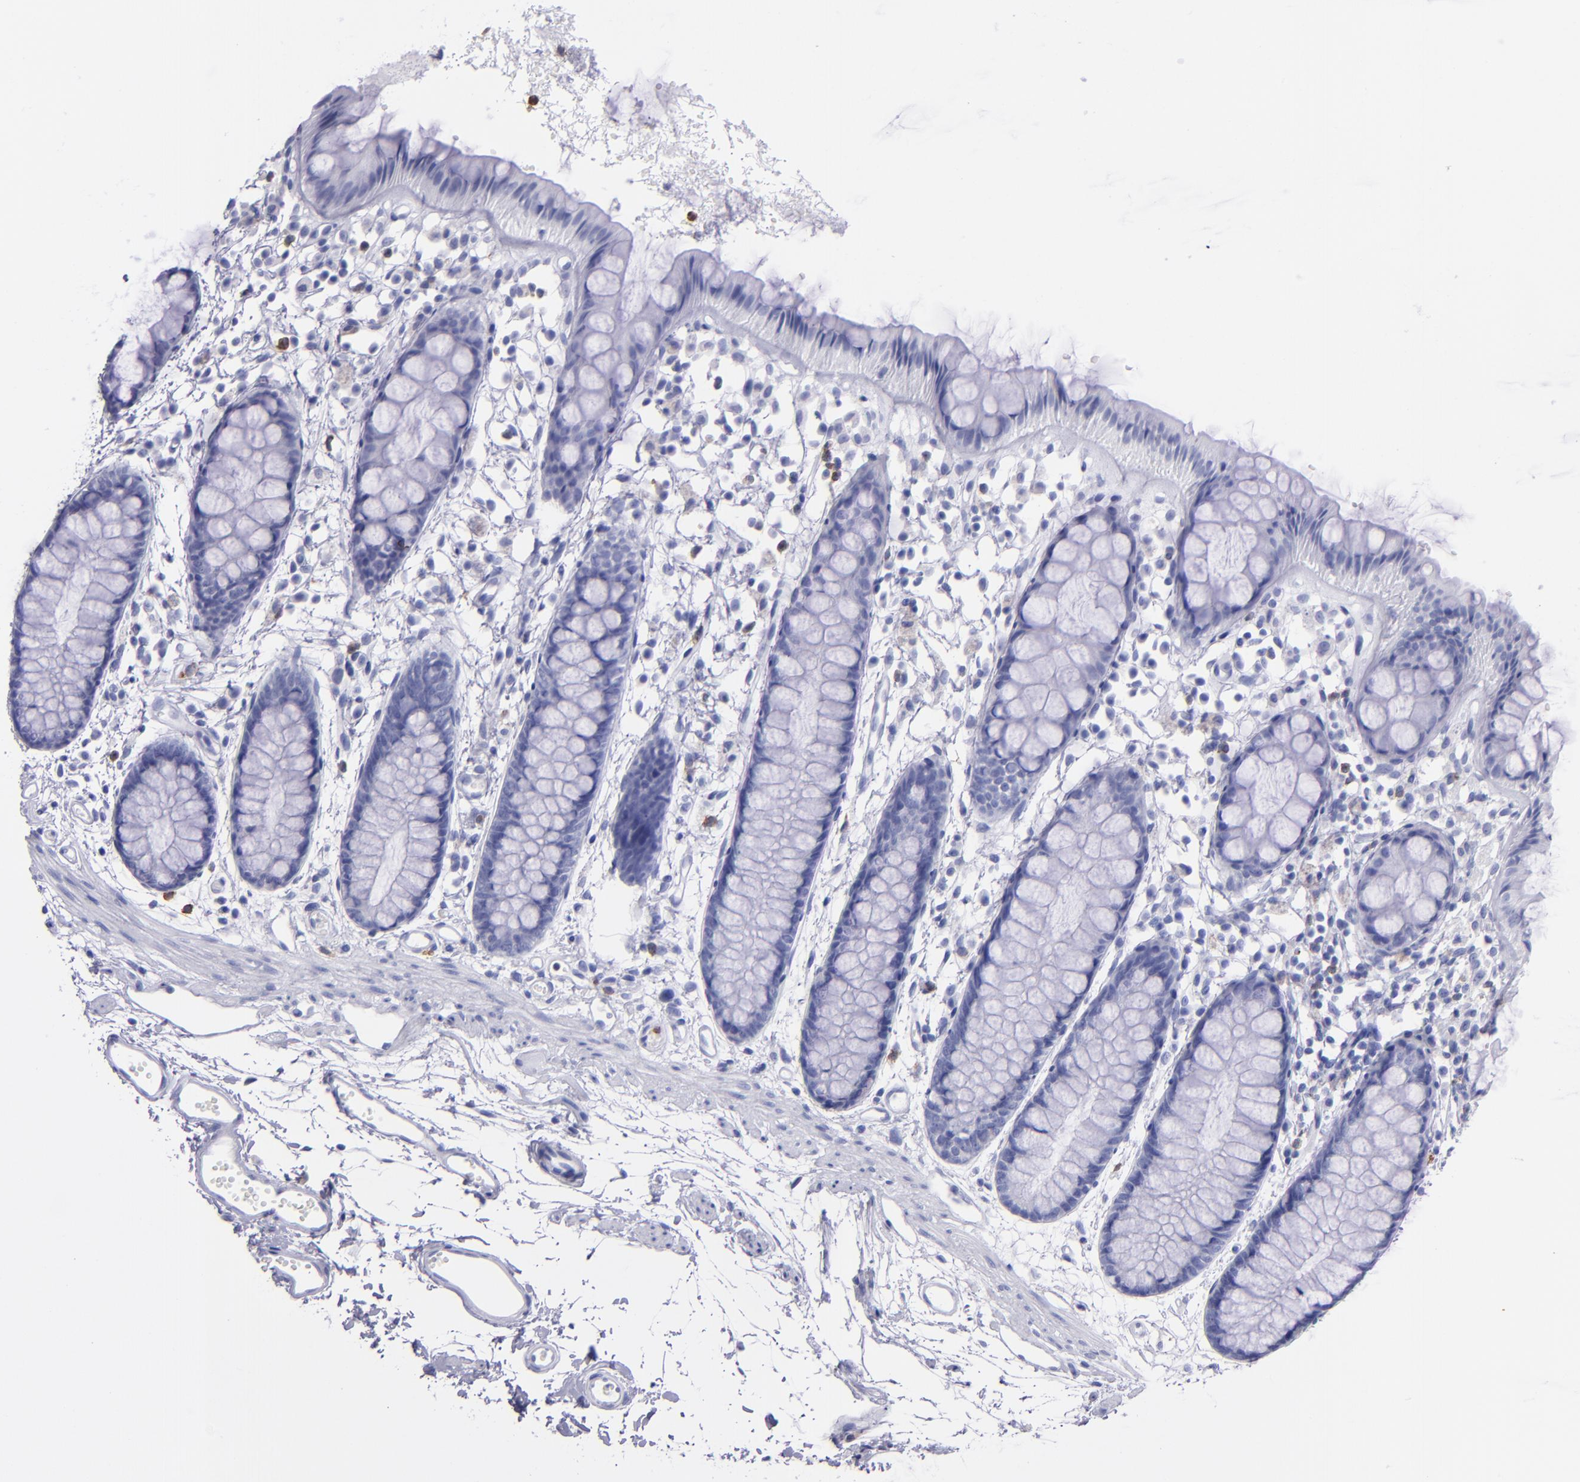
{"staining": {"intensity": "negative", "quantity": "none", "location": "none"}, "tissue": "rectum", "cell_type": "Glandular cells", "image_type": "normal", "snomed": [{"axis": "morphology", "description": "Normal tissue, NOS"}, {"axis": "topography", "description": "Rectum"}], "caption": "The image displays no significant staining in glandular cells of rectum.", "gene": "CR1", "patient": {"sex": "female", "age": 66}}